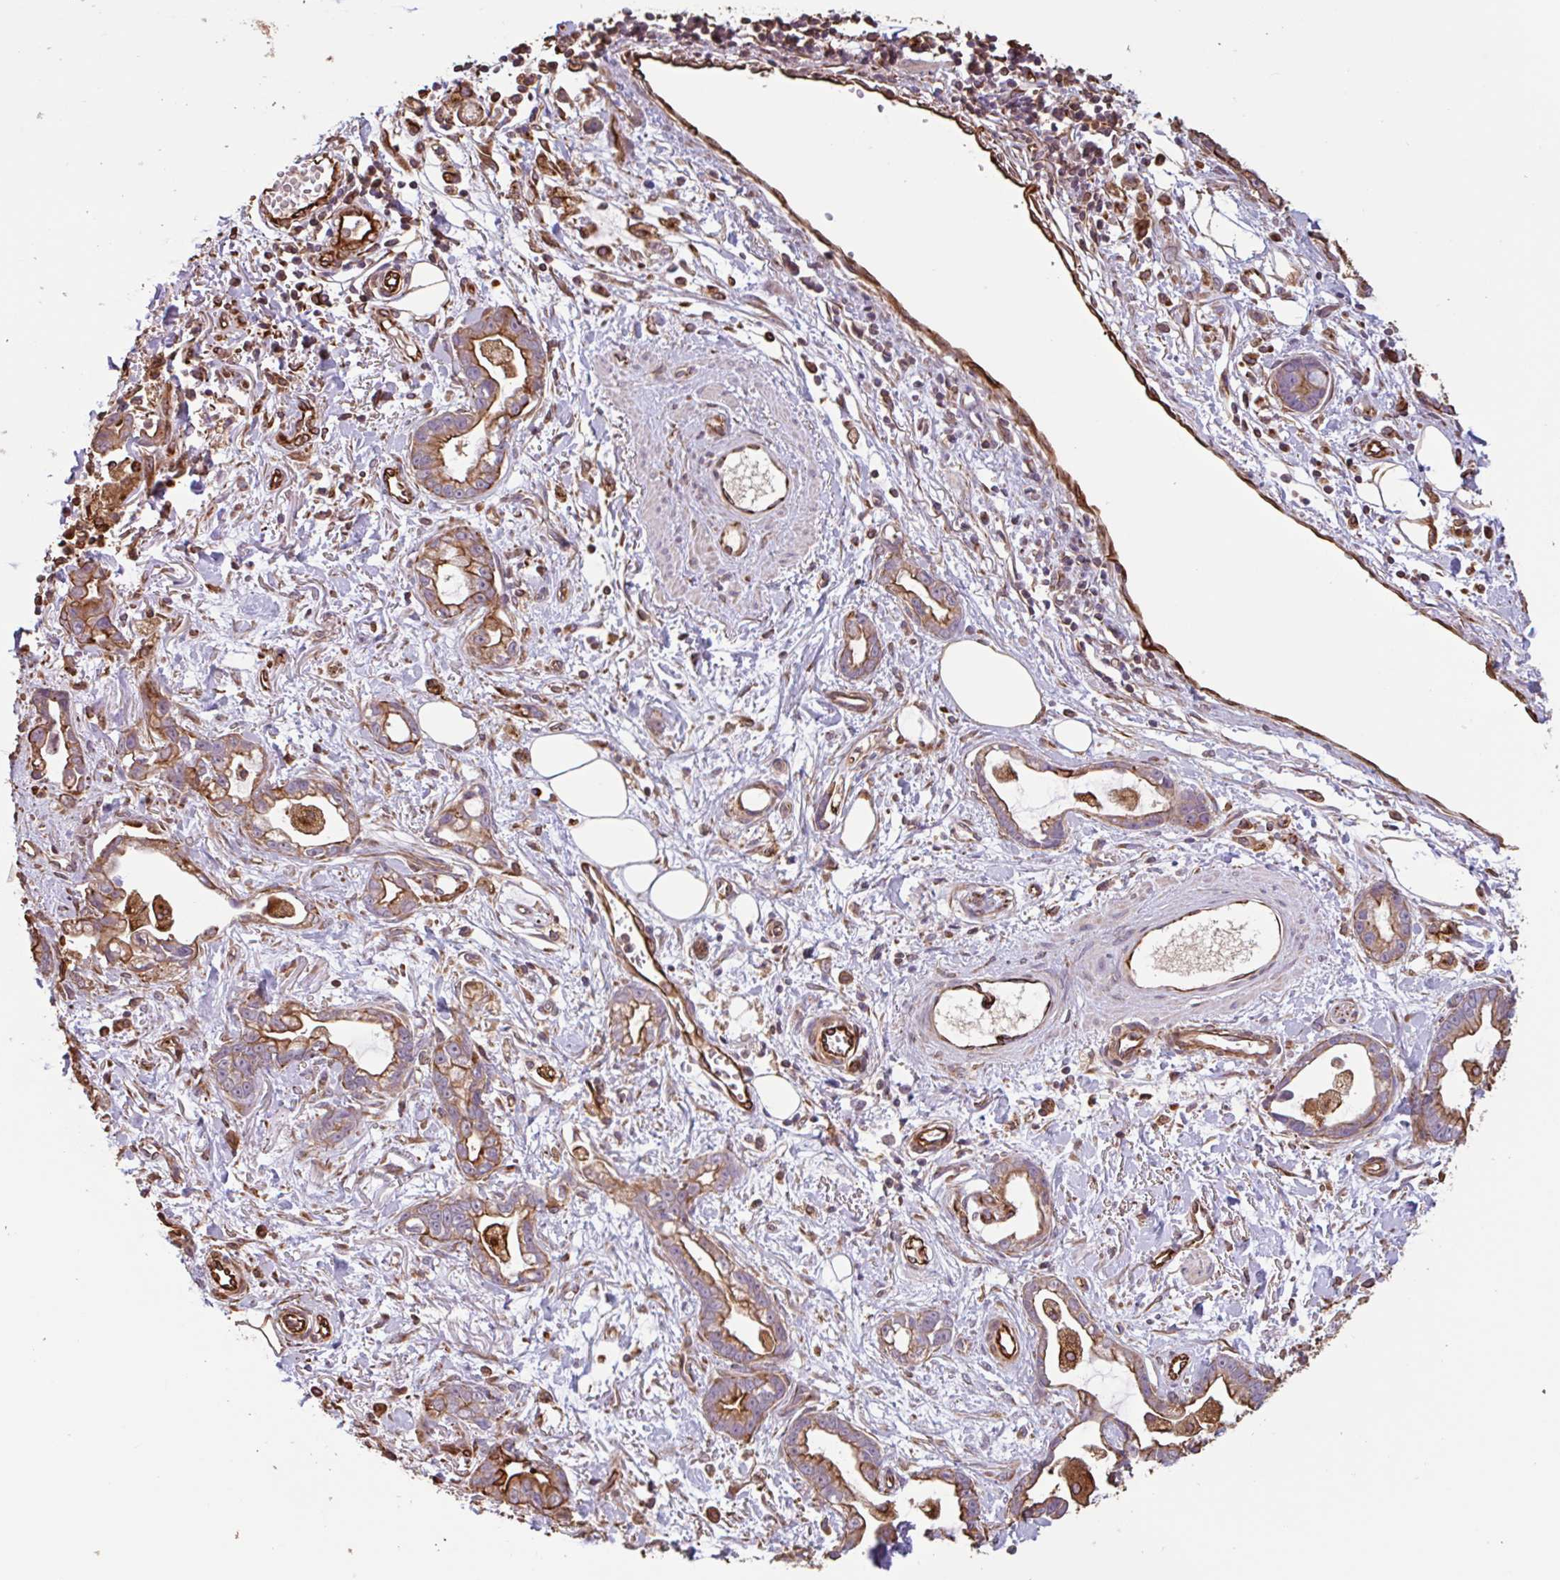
{"staining": {"intensity": "moderate", "quantity": ">75%", "location": "cytoplasmic/membranous"}, "tissue": "stomach cancer", "cell_type": "Tumor cells", "image_type": "cancer", "snomed": [{"axis": "morphology", "description": "Adenocarcinoma, NOS"}, {"axis": "topography", "description": "Stomach"}], "caption": "This micrograph reveals immunohistochemistry staining of stomach cancer, with medium moderate cytoplasmic/membranous expression in about >75% of tumor cells.", "gene": "ZNF790", "patient": {"sex": "male", "age": 55}}